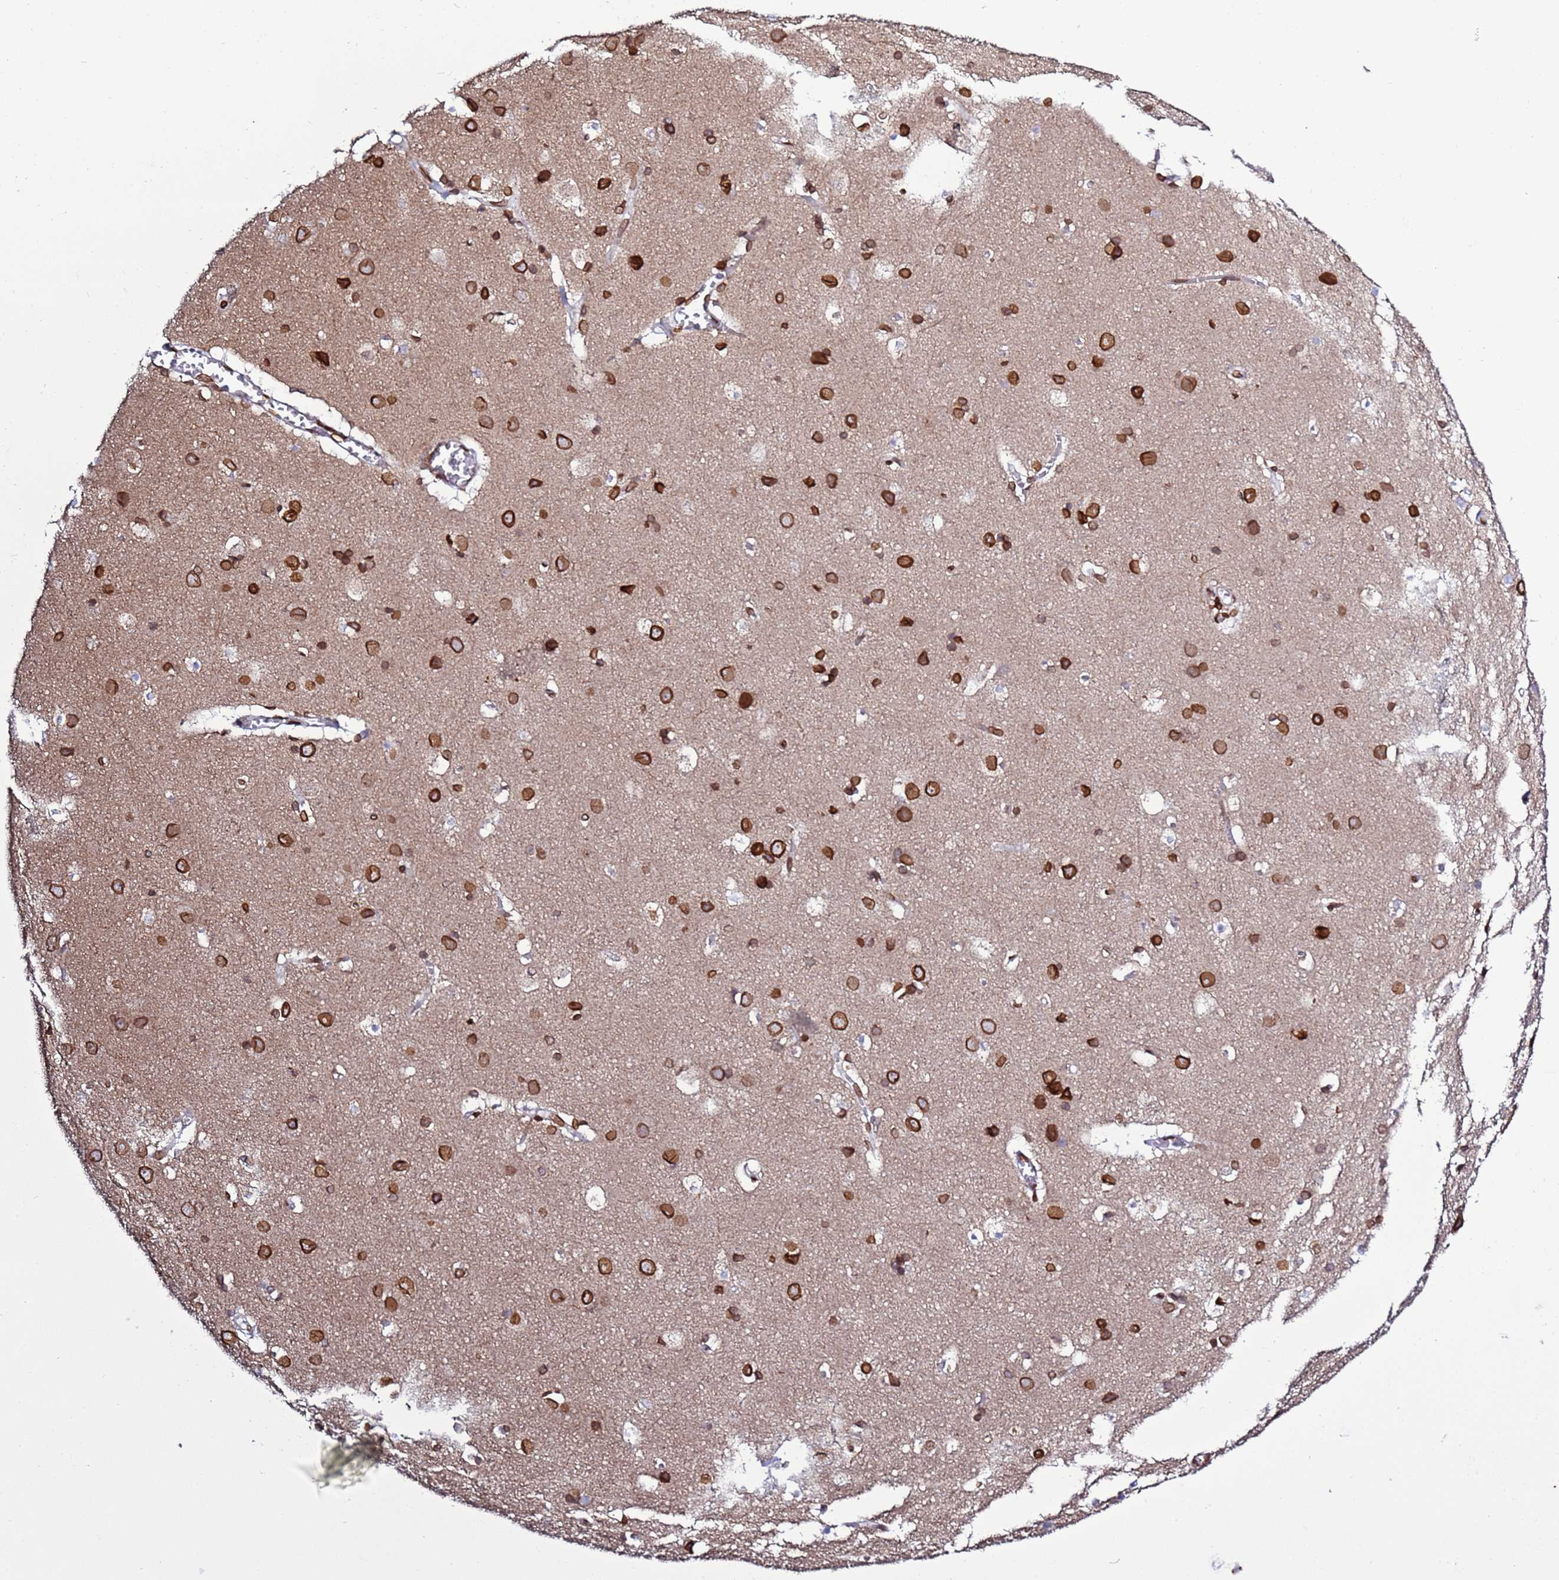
{"staining": {"intensity": "moderate", "quantity": "<25%", "location": "nuclear"}, "tissue": "cerebral cortex", "cell_type": "Endothelial cells", "image_type": "normal", "snomed": [{"axis": "morphology", "description": "Normal tissue, NOS"}, {"axis": "topography", "description": "Cerebral cortex"}], "caption": "The immunohistochemical stain highlights moderate nuclear positivity in endothelial cells of unremarkable cerebral cortex.", "gene": "TOR1AIP1", "patient": {"sex": "male", "age": 54}}